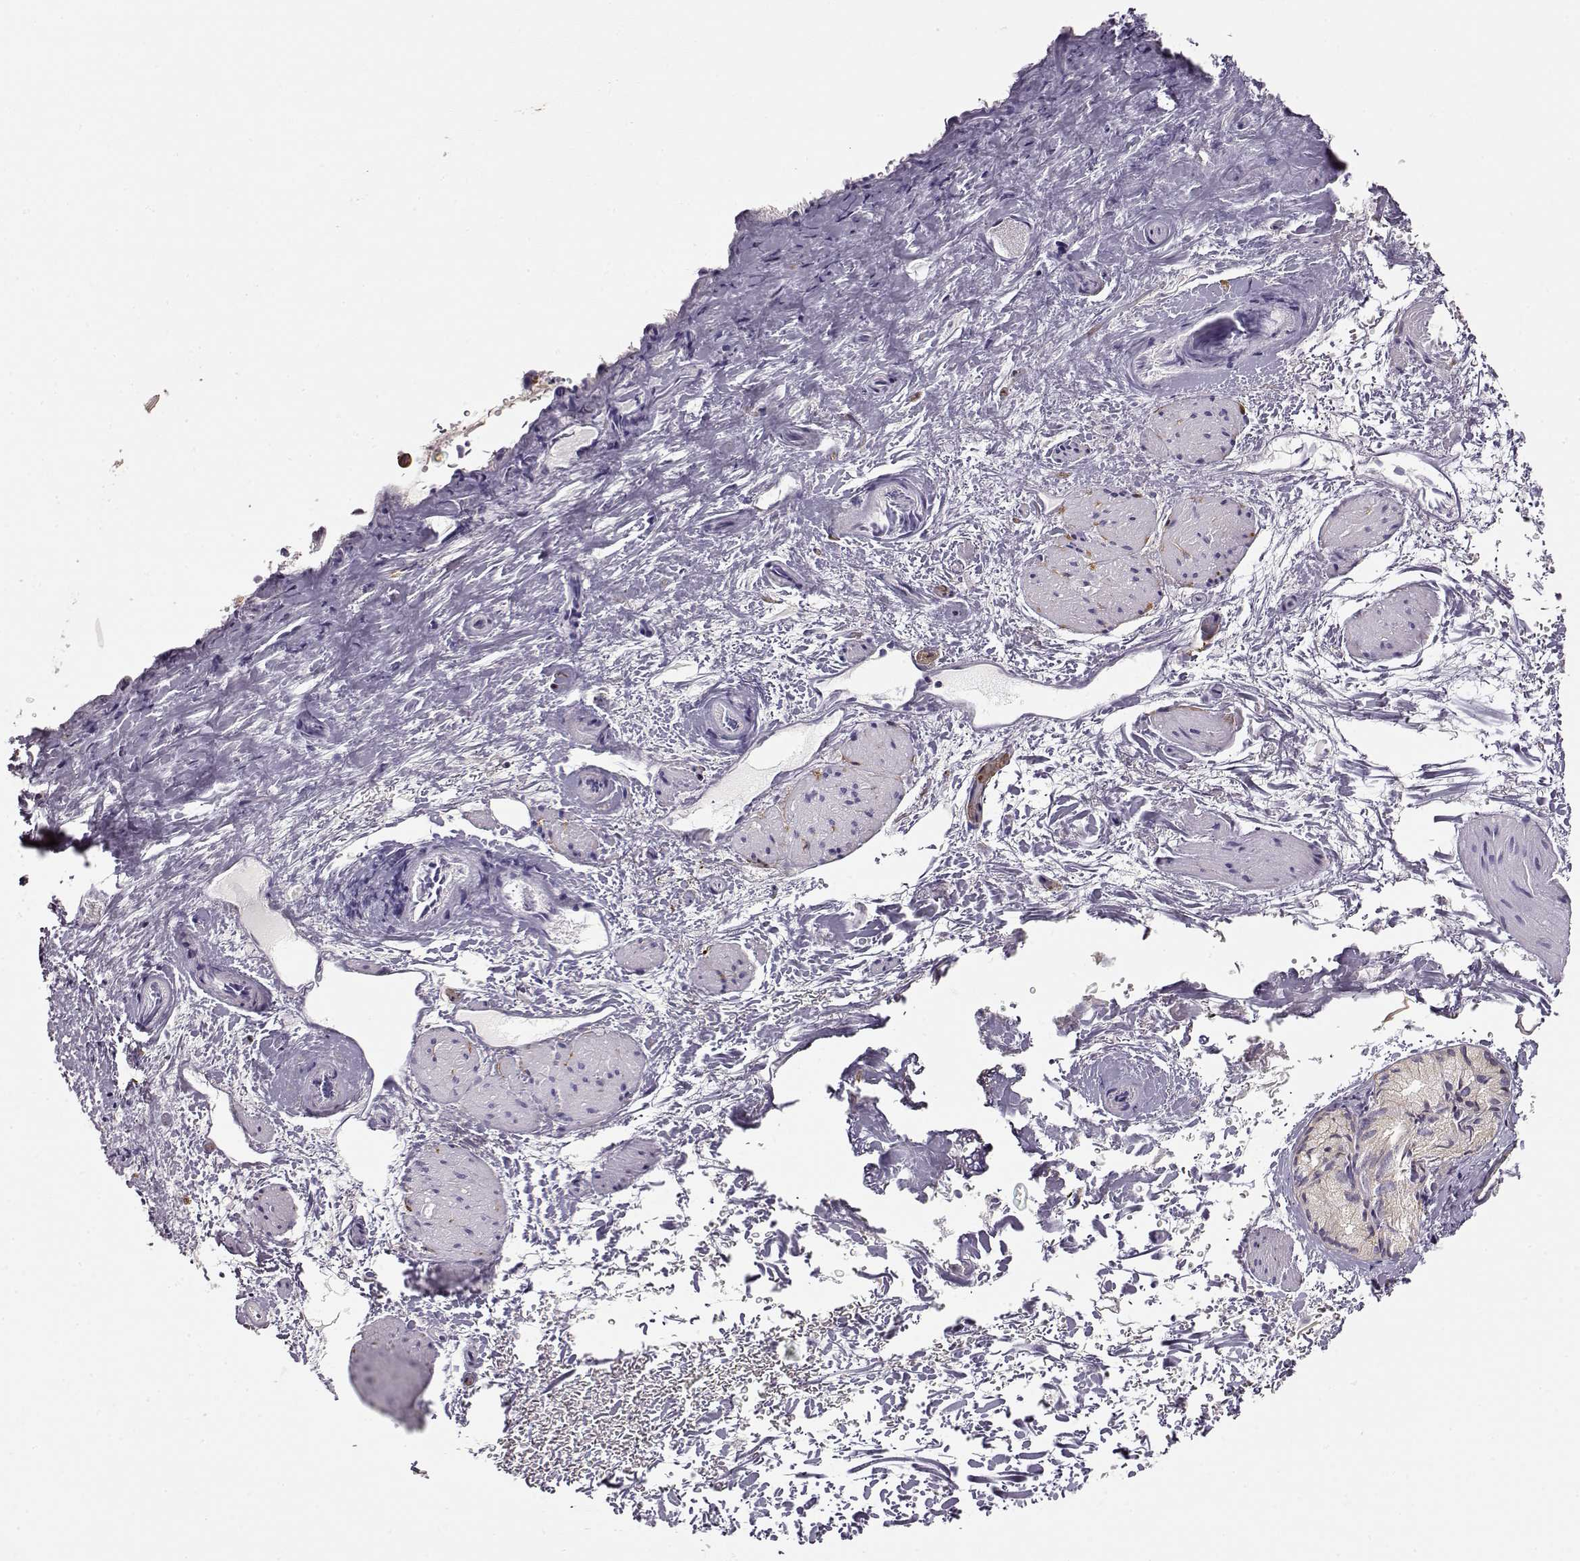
{"staining": {"intensity": "negative", "quantity": "none", "location": "none"}, "tissue": "esophagus", "cell_type": "Squamous epithelial cells", "image_type": "normal", "snomed": [{"axis": "morphology", "description": "Normal tissue, NOS"}, {"axis": "topography", "description": "Esophagus"}], "caption": "Immunohistochemistry of benign human esophagus exhibits no staining in squamous epithelial cells. (DAB (3,3'-diaminobenzidine) immunohistochemistry (IHC), high magnification).", "gene": "S100B", "patient": {"sex": "male", "age": 68}}